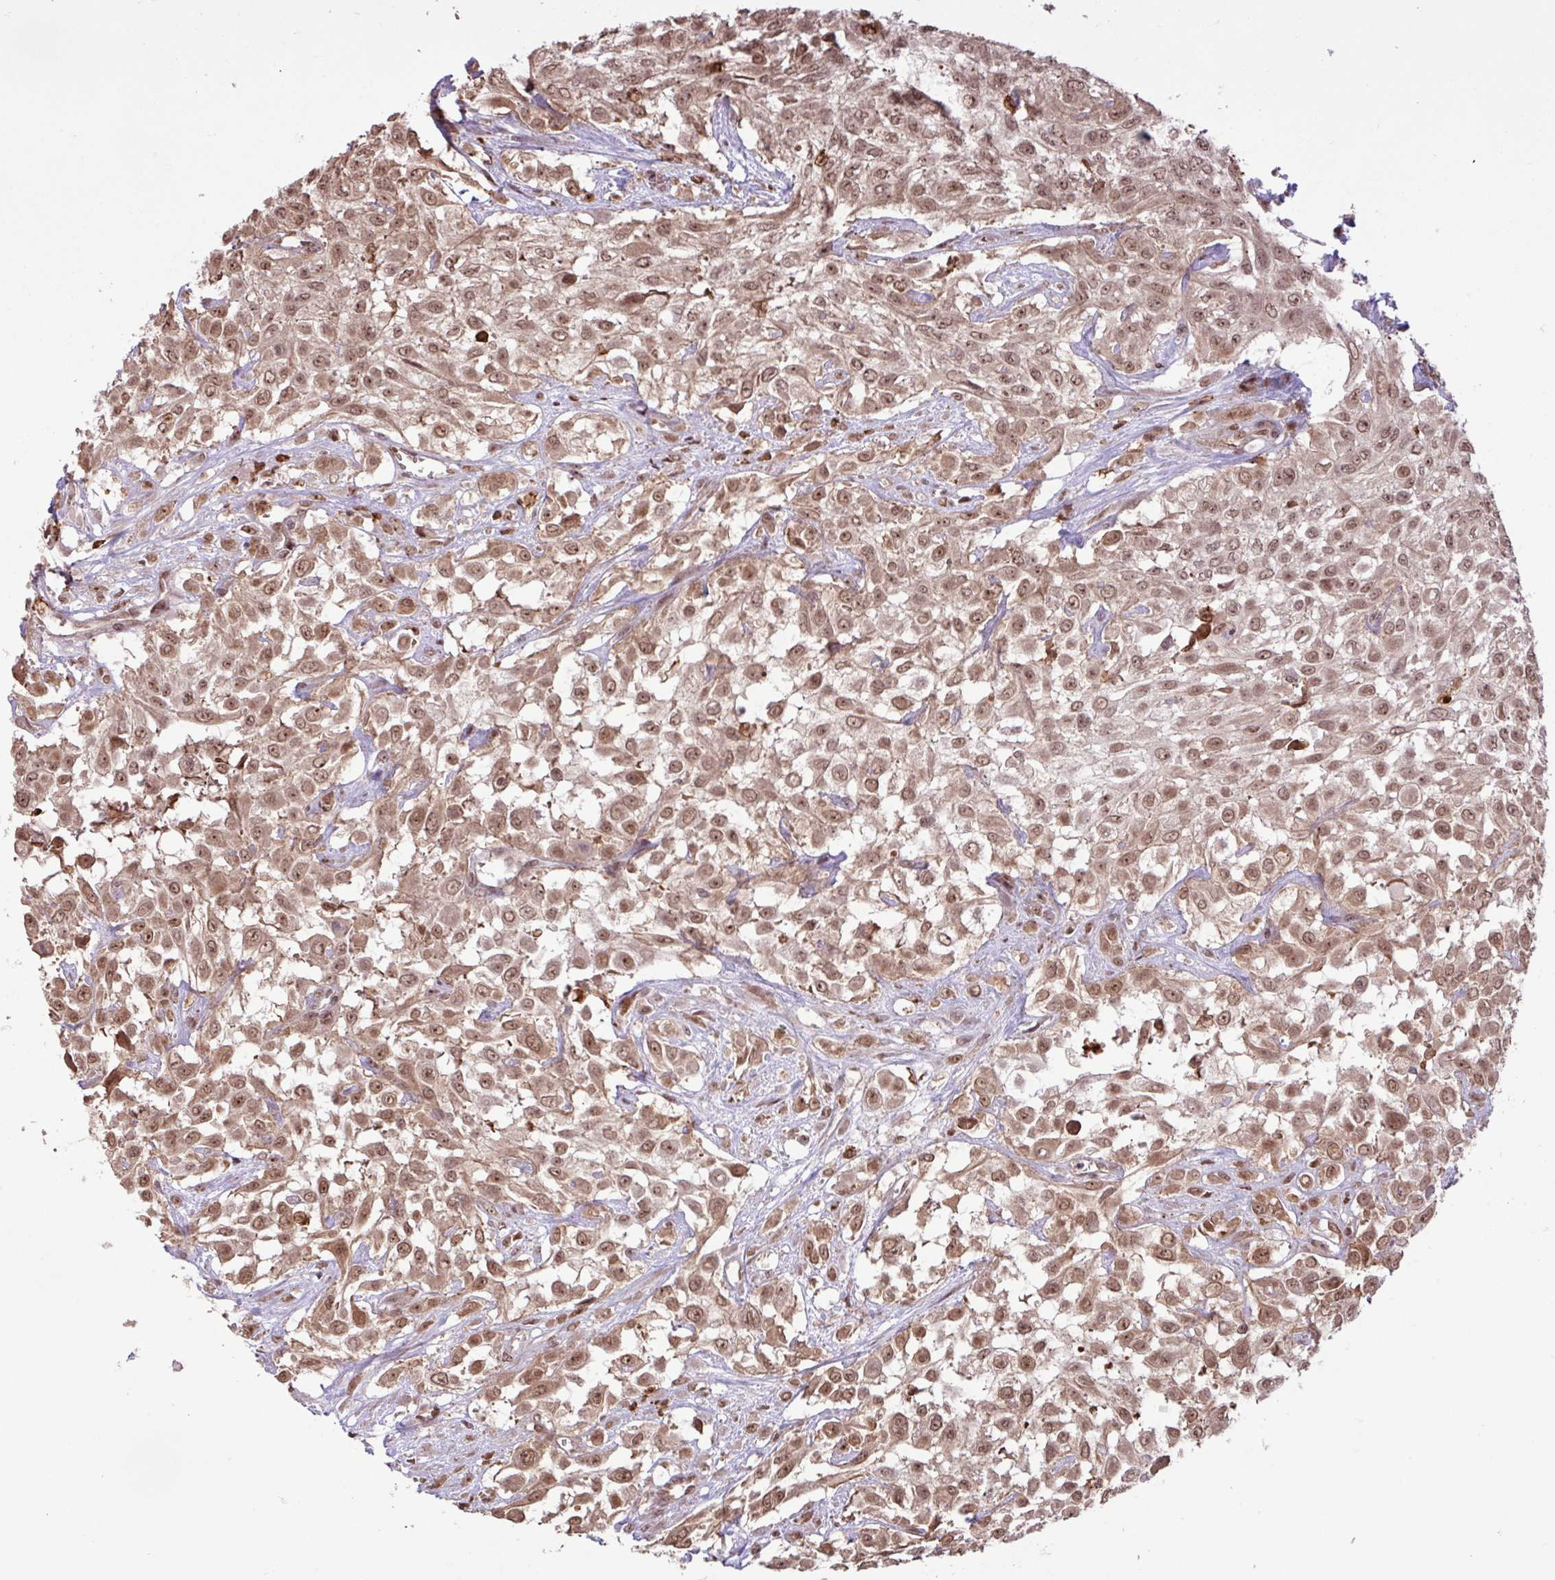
{"staining": {"intensity": "moderate", "quantity": ">75%", "location": "nuclear"}, "tissue": "urothelial cancer", "cell_type": "Tumor cells", "image_type": "cancer", "snomed": [{"axis": "morphology", "description": "Urothelial carcinoma, High grade"}, {"axis": "topography", "description": "Urinary bladder"}], "caption": "Moderate nuclear protein staining is present in approximately >75% of tumor cells in high-grade urothelial carcinoma.", "gene": "GON7", "patient": {"sex": "male", "age": 57}}